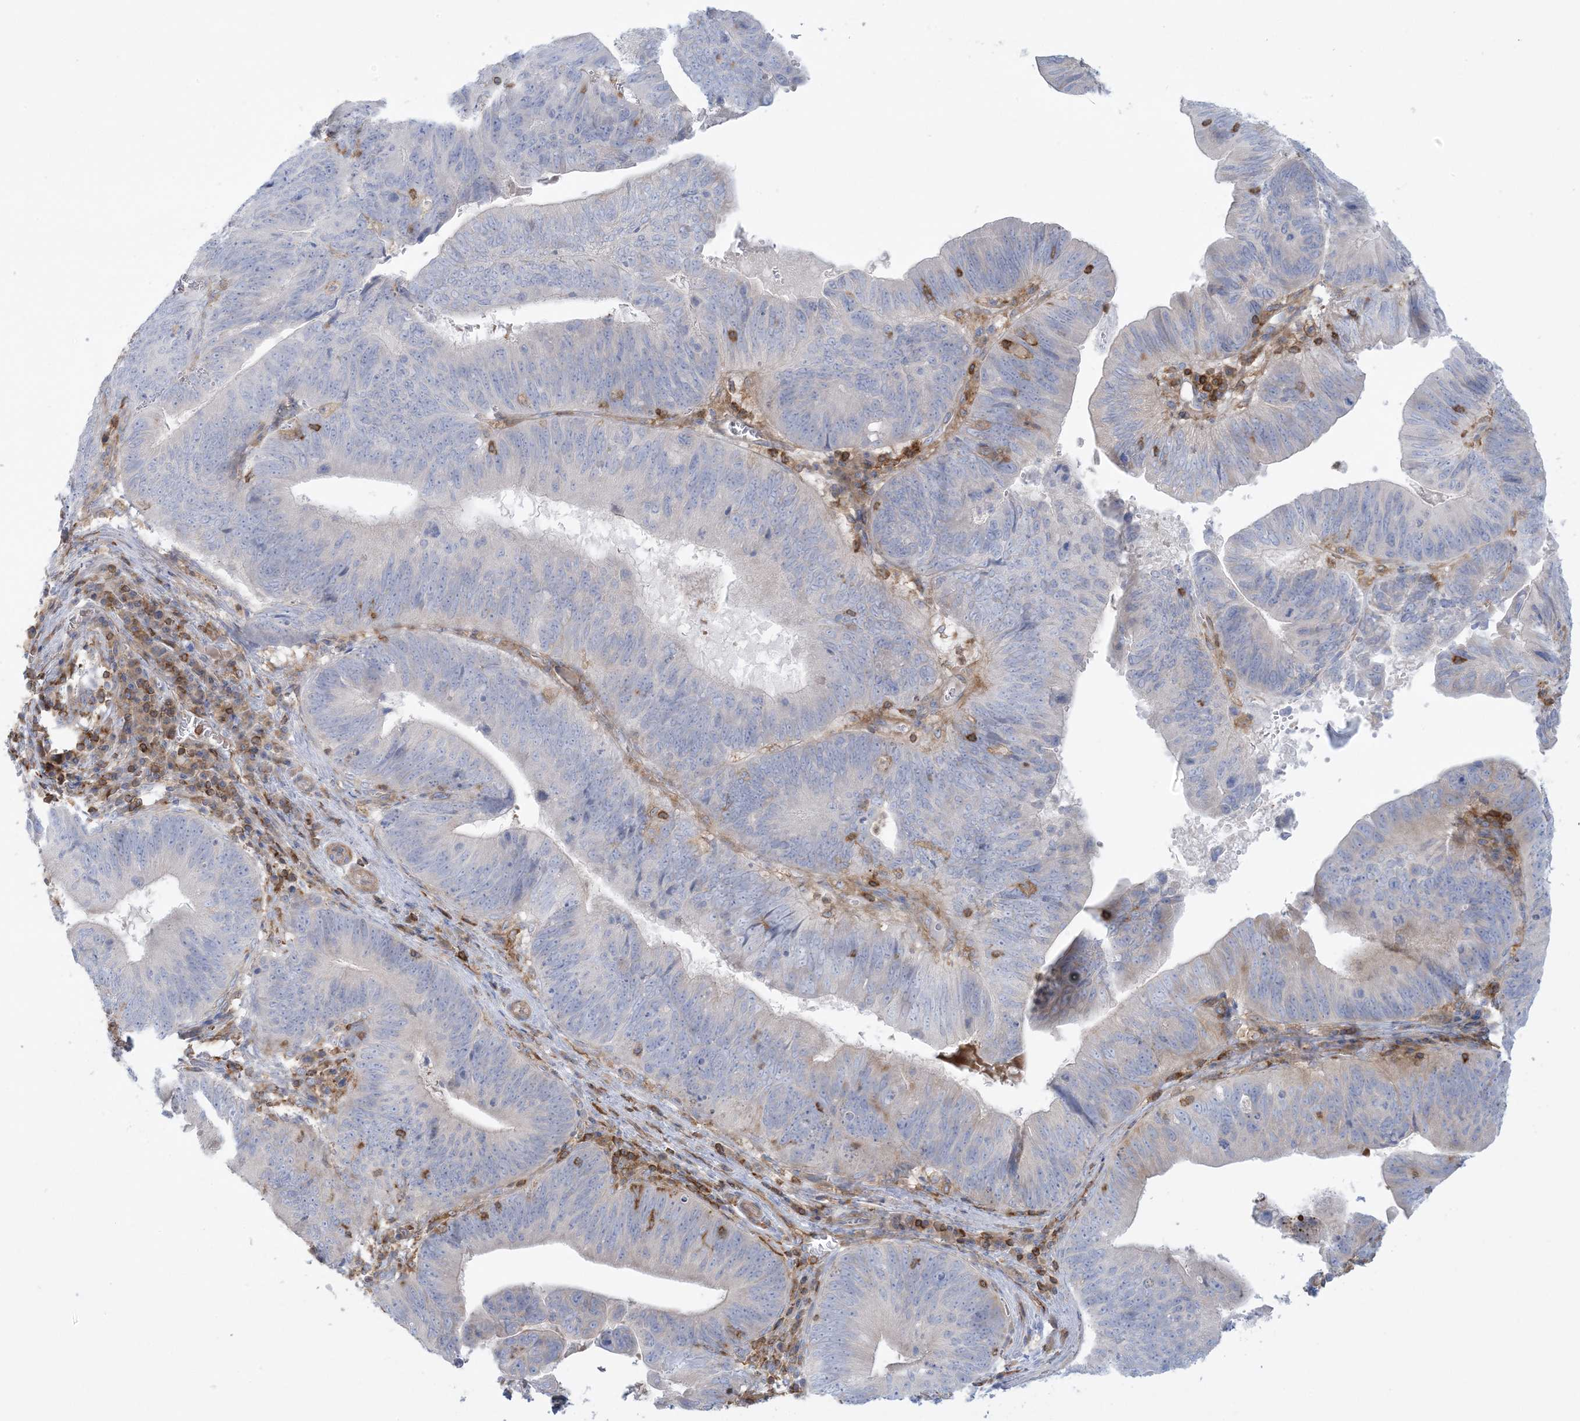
{"staining": {"intensity": "negative", "quantity": "none", "location": "none"}, "tissue": "pancreatic cancer", "cell_type": "Tumor cells", "image_type": "cancer", "snomed": [{"axis": "morphology", "description": "Adenocarcinoma, NOS"}, {"axis": "topography", "description": "Pancreas"}], "caption": "The photomicrograph displays no significant expression in tumor cells of pancreatic cancer (adenocarcinoma).", "gene": "ARHGAP30", "patient": {"sex": "male", "age": 63}}